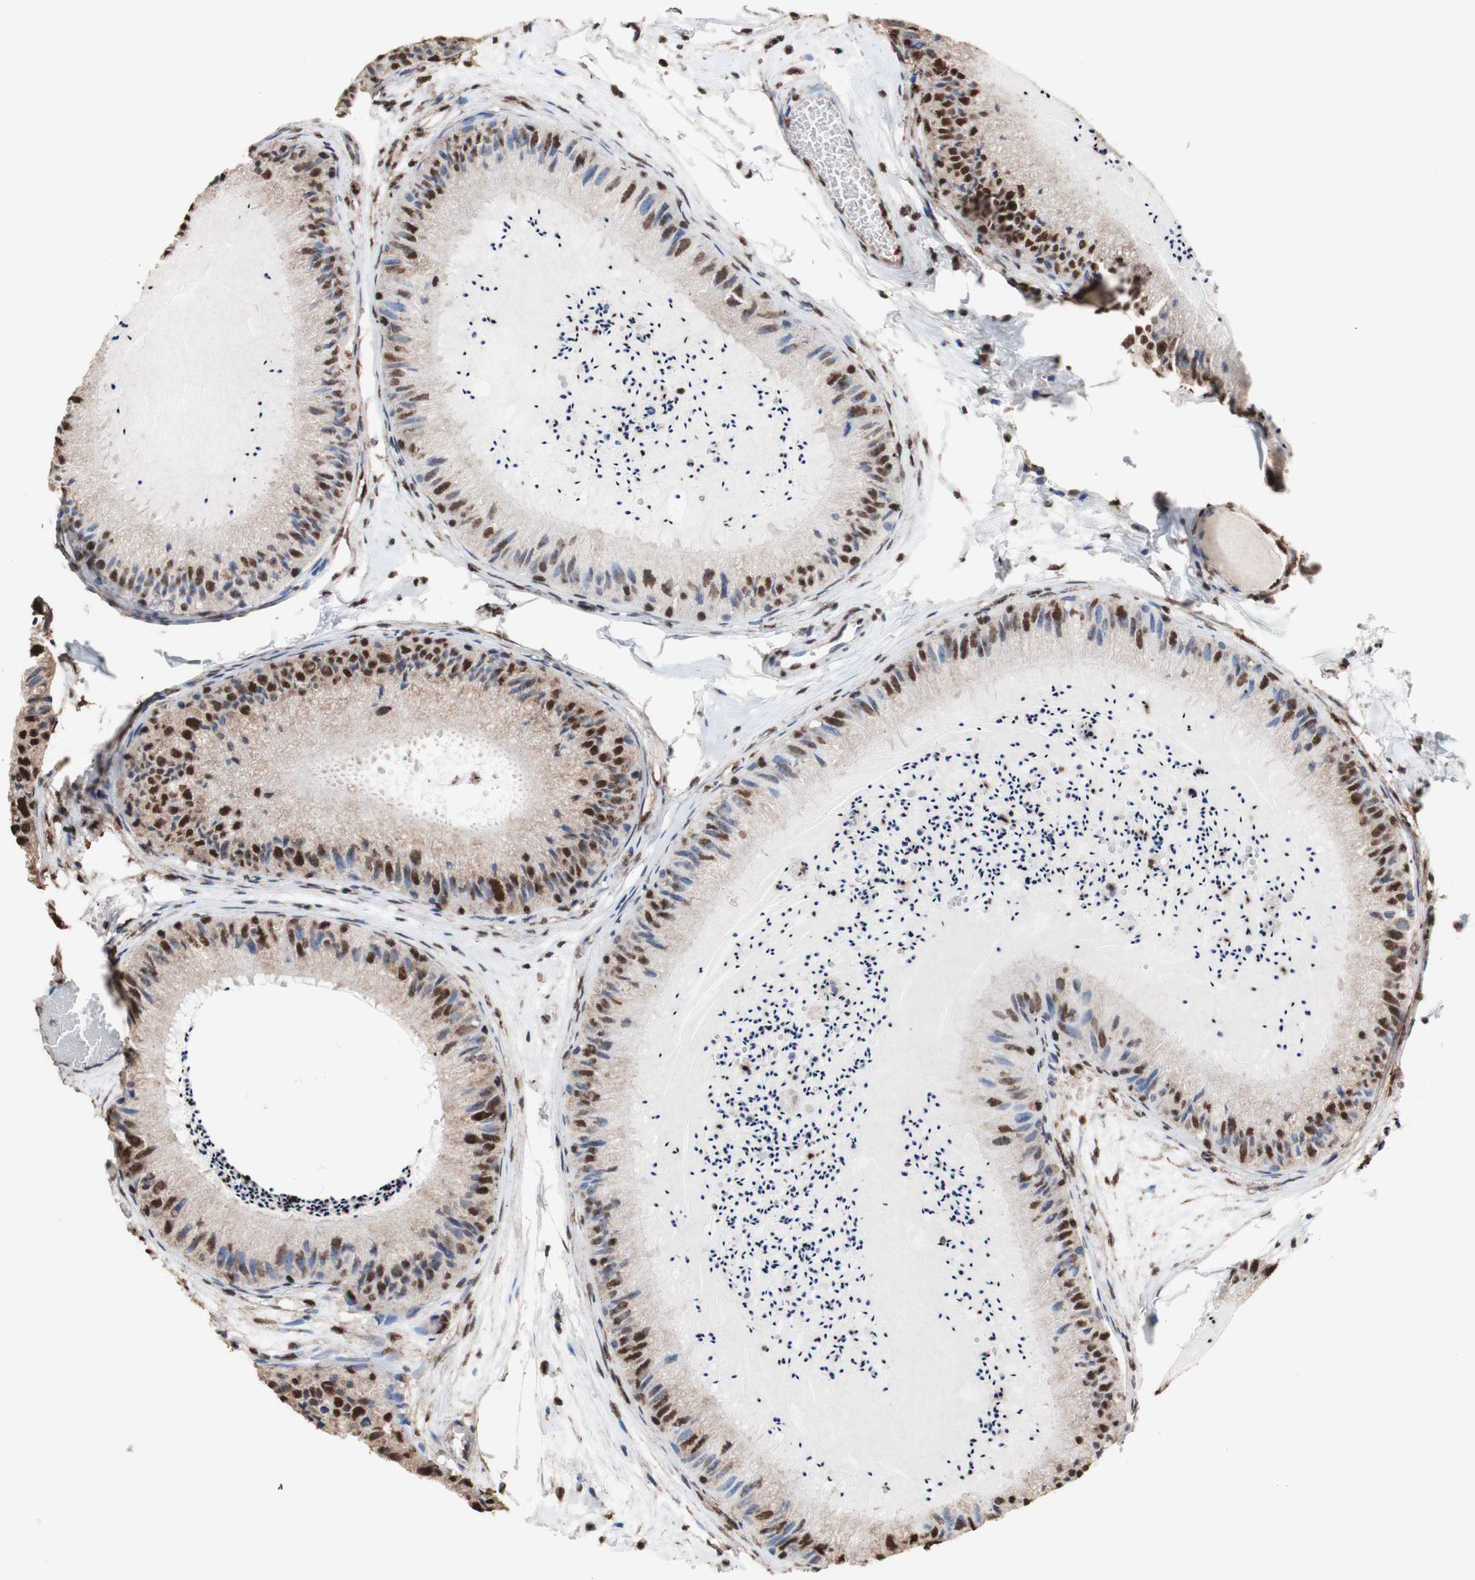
{"staining": {"intensity": "moderate", "quantity": ">75%", "location": "cytoplasmic/membranous,nuclear"}, "tissue": "epididymis", "cell_type": "Glandular cells", "image_type": "normal", "snomed": [{"axis": "morphology", "description": "Normal tissue, NOS"}, {"axis": "topography", "description": "Epididymis"}], "caption": "A high-resolution histopathology image shows immunohistochemistry (IHC) staining of normal epididymis, which exhibits moderate cytoplasmic/membranous,nuclear positivity in about >75% of glandular cells.", "gene": "PIDD1", "patient": {"sex": "male", "age": 31}}